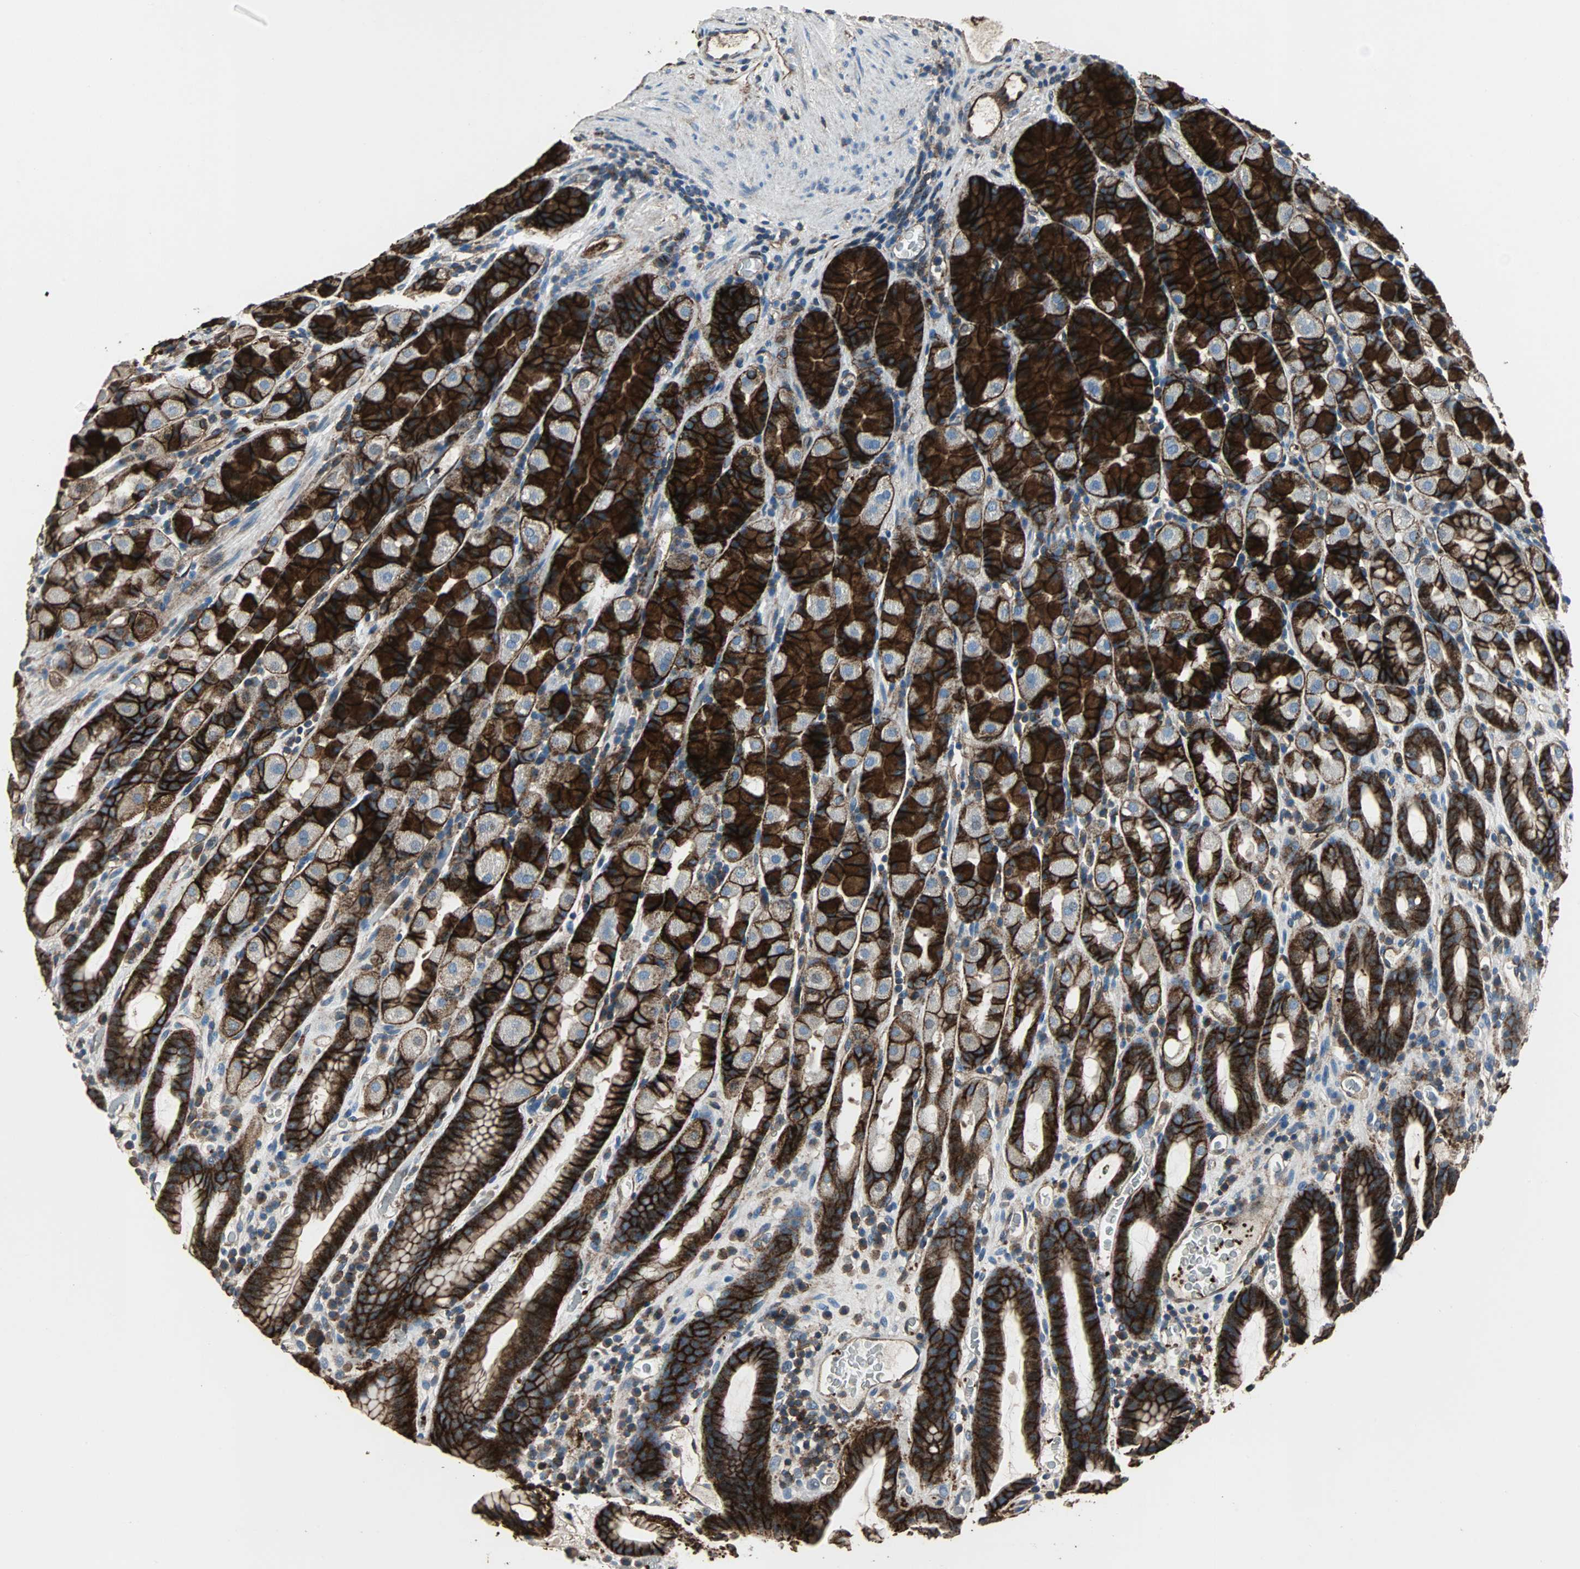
{"staining": {"intensity": "strong", "quantity": ">75%", "location": "cytoplasmic/membranous"}, "tissue": "stomach", "cell_type": "Glandular cells", "image_type": "normal", "snomed": [{"axis": "morphology", "description": "Normal tissue, NOS"}, {"axis": "topography", "description": "Stomach, upper"}], "caption": "DAB immunohistochemical staining of normal human stomach demonstrates strong cytoplasmic/membranous protein positivity in approximately >75% of glandular cells. The protein is stained brown, and the nuclei are stained in blue (DAB IHC with brightfield microscopy, high magnification).", "gene": "F11R", "patient": {"sex": "male", "age": 68}}